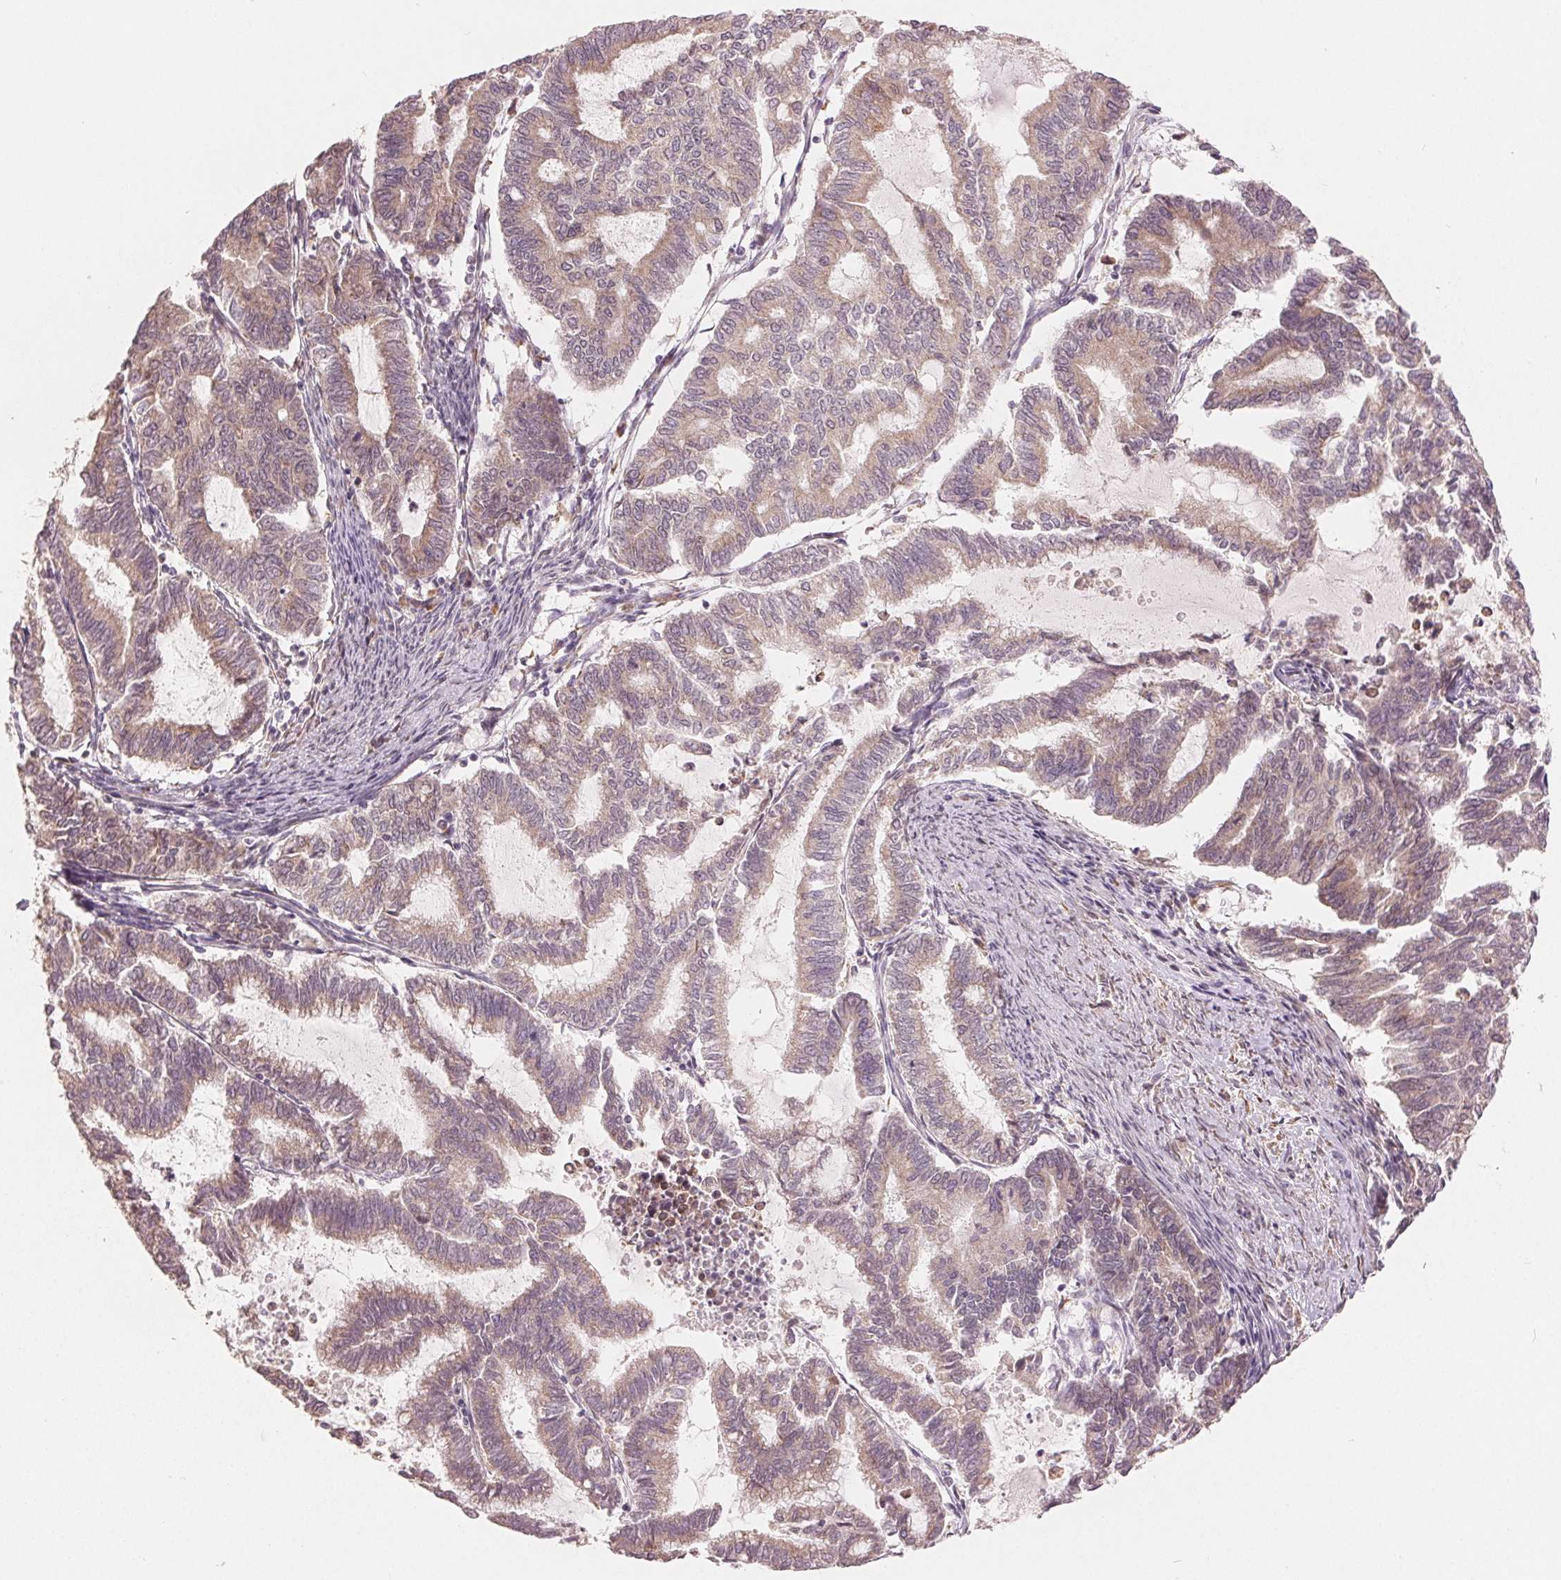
{"staining": {"intensity": "weak", "quantity": ">75%", "location": "cytoplasmic/membranous"}, "tissue": "endometrial cancer", "cell_type": "Tumor cells", "image_type": "cancer", "snomed": [{"axis": "morphology", "description": "Adenocarcinoma, NOS"}, {"axis": "topography", "description": "Endometrium"}], "caption": "Immunohistochemical staining of human endometrial cancer (adenocarcinoma) reveals low levels of weak cytoplasmic/membranous expression in approximately >75% of tumor cells.", "gene": "SLC20A1", "patient": {"sex": "female", "age": 79}}